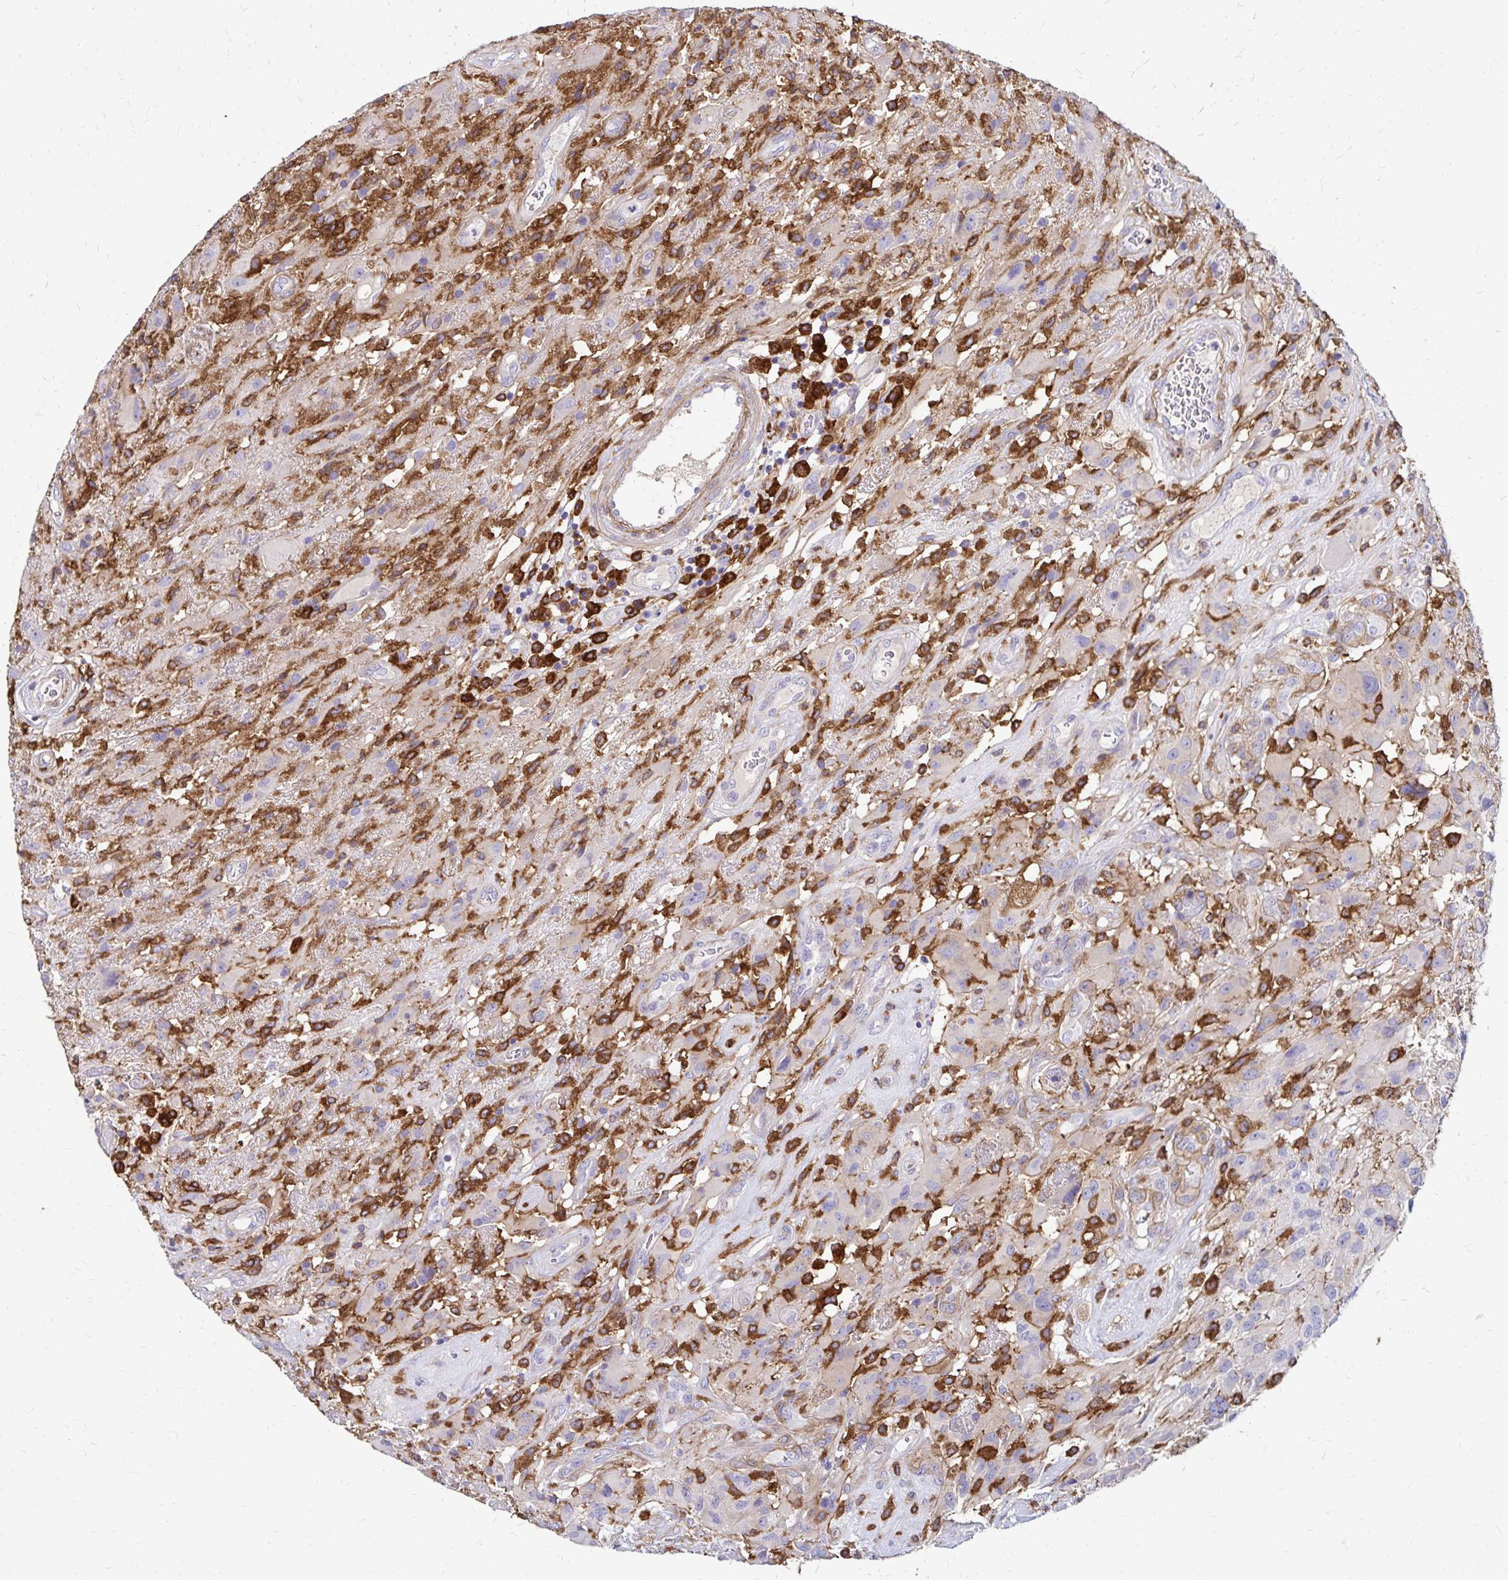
{"staining": {"intensity": "strong", "quantity": "25%-75%", "location": "cytoplasmic/membranous"}, "tissue": "glioma", "cell_type": "Tumor cells", "image_type": "cancer", "snomed": [{"axis": "morphology", "description": "Glioma, malignant, High grade"}, {"axis": "topography", "description": "Brain"}], "caption": "The histopathology image exhibits a brown stain indicating the presence of a protein in the cytoplasmic/membranous of tumor cells in glioma. (DAB IHC with brightfield microscopy, high magnification).", "gene": "TNS3", "patient": {"sex": "male", "age": 46}}